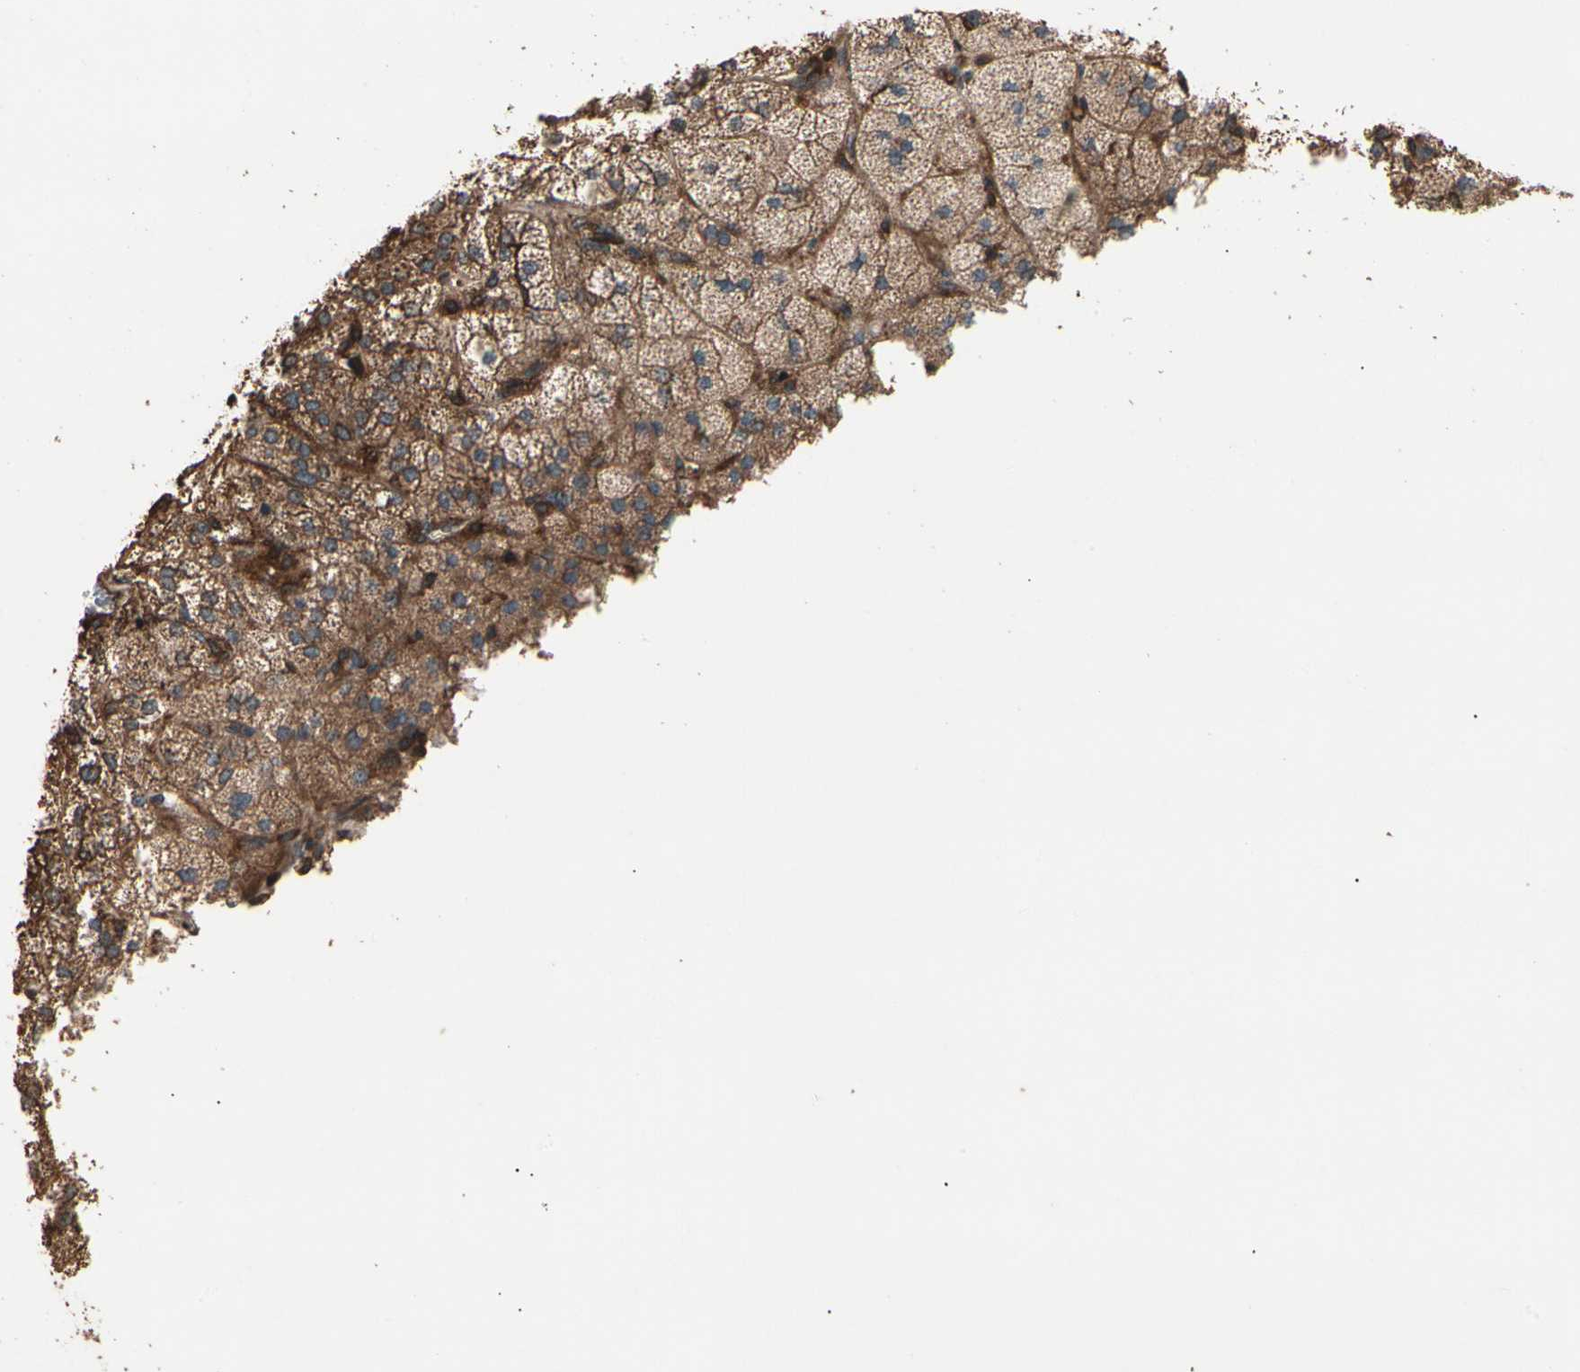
{"staining": {"intensity": "strong", "quantity": ">75%", "location": "cytoplasmic/membranous"}, "tissue": "adrenal gland", "cell_type": "Glandular cells", "image_type": "normal", "snomed": [{"axis": "morphology", "description": "Normal tissue, NOS"}, {"axis": "topography", "description": "Adrenal gland"}], "caption": "Immunohistochemical staining of unremarkable human adrenal gland exhibits high levels of strong cytoplasmic/membranous staining in about >75% of glandular cells.", "gene": "AGBL2", "patient": {"sex": "female", "age": 60}}